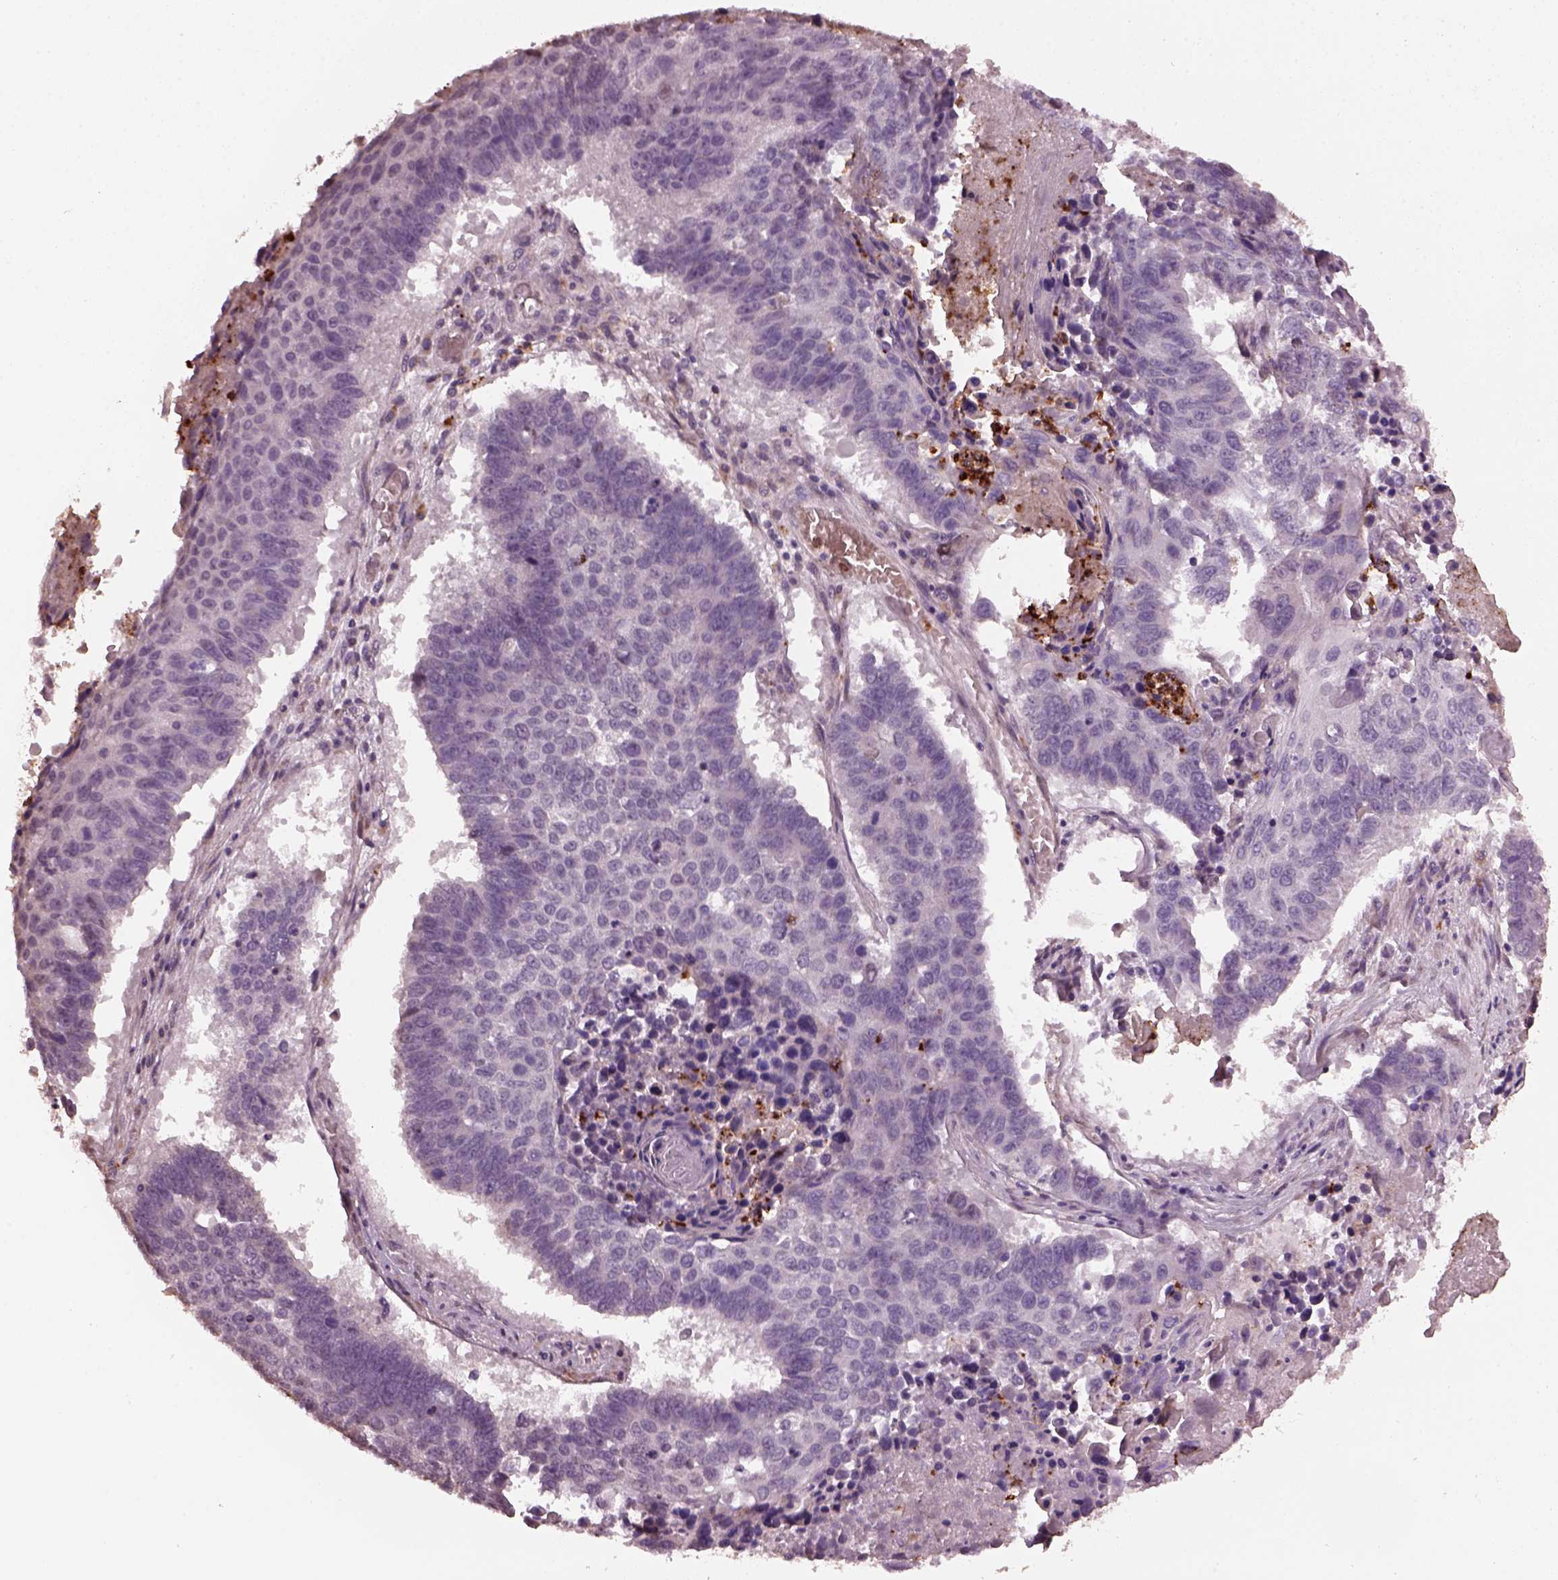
{"staining": {"intensity": "negative", "quantity": "none", "location": "none"}, "tissue": "lung cancer", "cell_type": "Tumor cells", "image_type": "cancer", "snomed": [{"axis": "morphology", "description": "Squamous cell carcinoma, NOS"}, {"axis": "topography", "description": "Lung"}], "caption": "IHC photomicrograph of human lung cancer stained for a protein (brown), which reveals no positivity in tumor cells.", "gene": "RUFY3", "patient": {"sex": "male", "age": 73}}